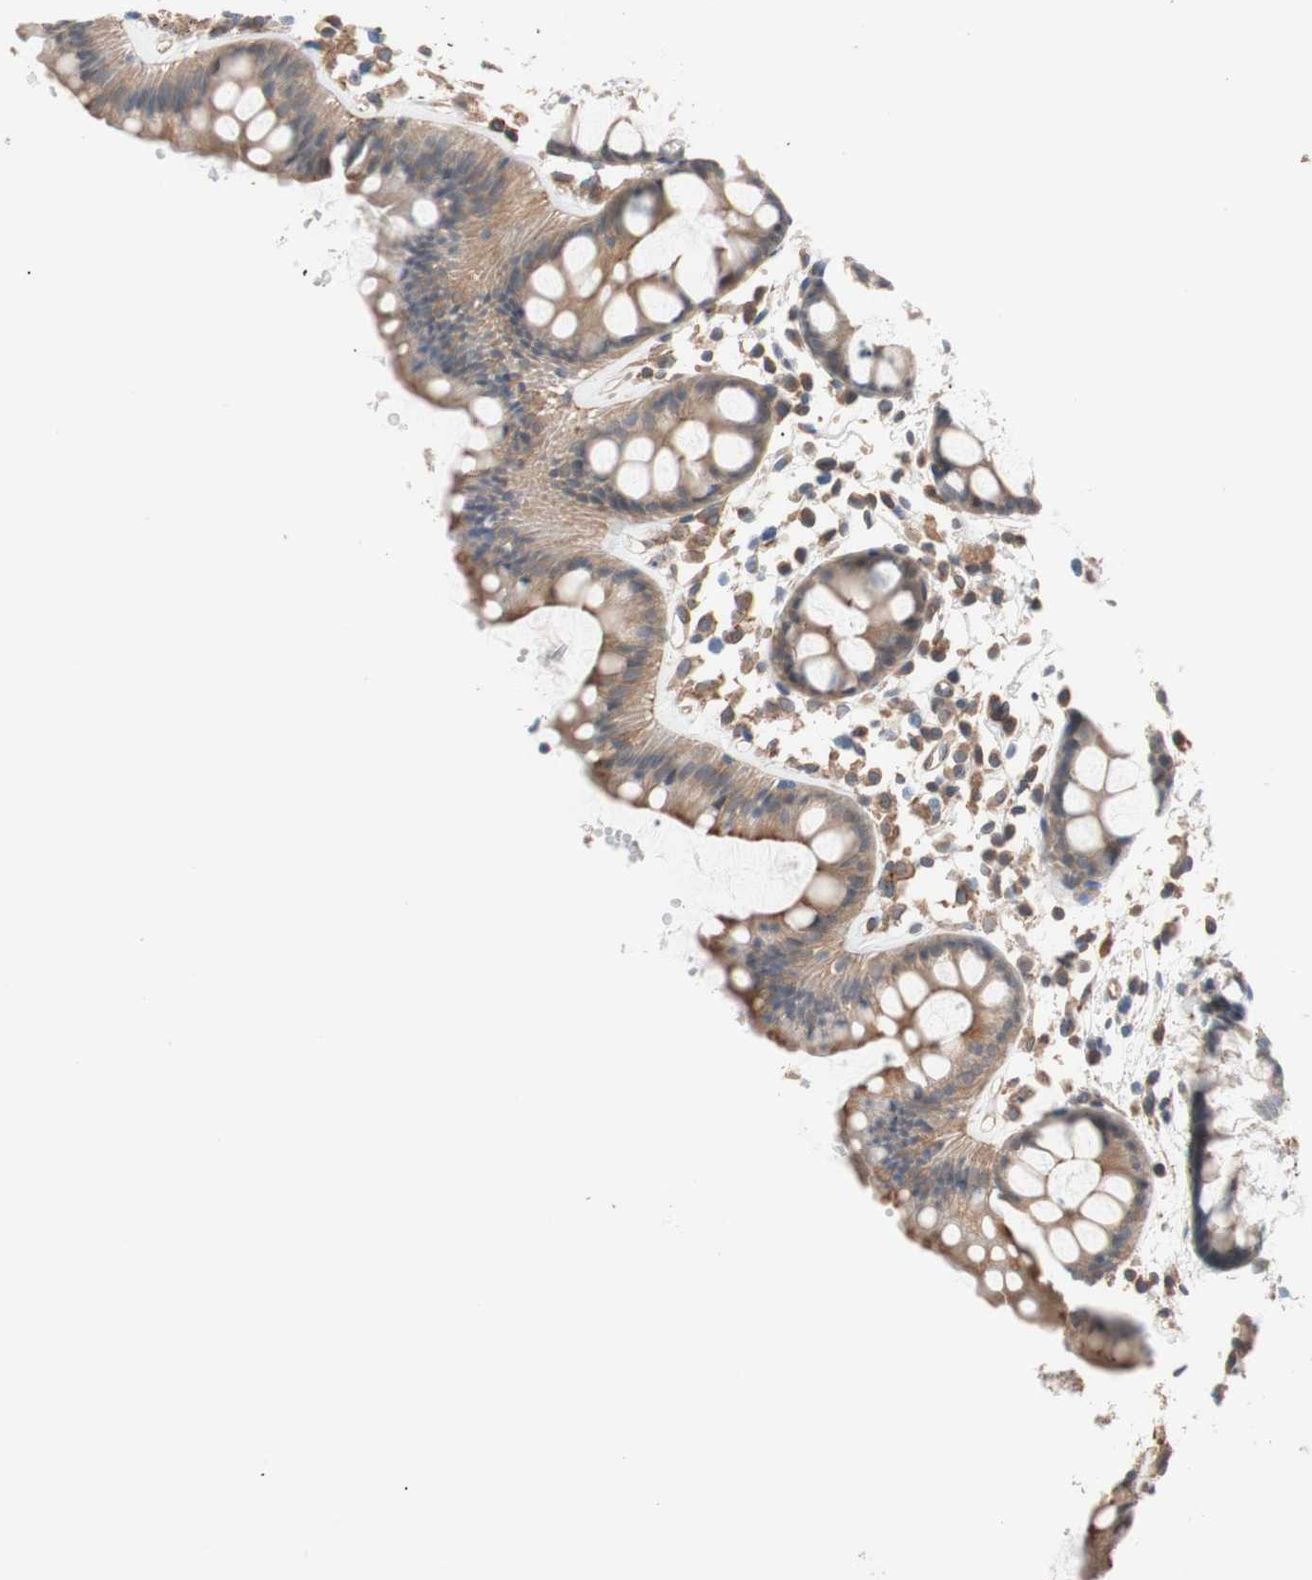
{"staining": {"intensity": "moderate", "quantity": ">75%", "location": "cytoplasmic/membranous"}, "tissue": "rectum", "cell_type": "Glandular cells", "image_type": "normal", "snomed": [{"axis": "morphology", "description": "Normal tissue, NOS"}, {"axis": "topography", "description": "Rectum"}], "caption": "Glandular cells reveal moderate cytoplasmic/membranous expression in approximately >75% of cells in normal rectum.", "gene": "SMG1", "patient": {"sex": "female", "age": 66}}